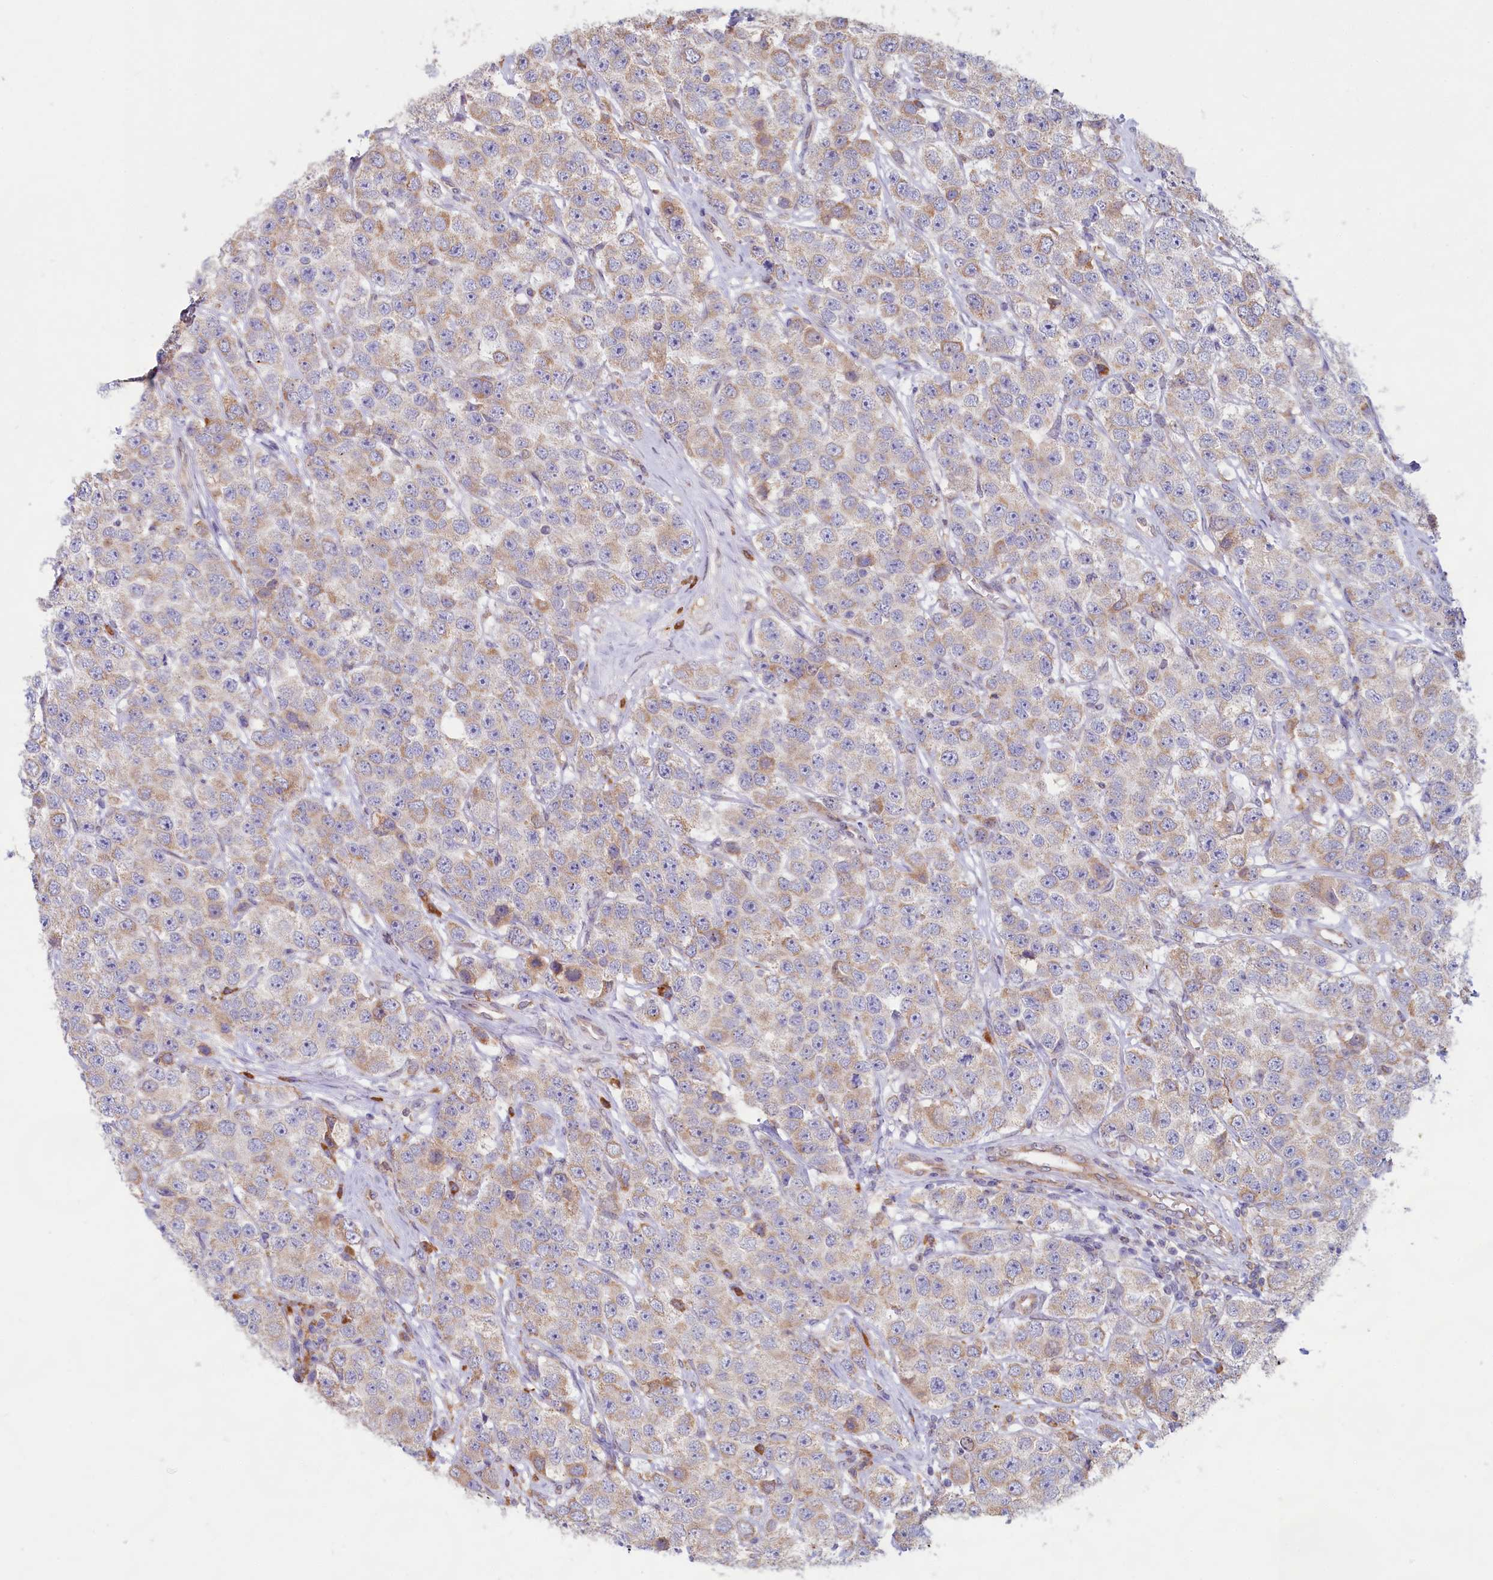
{"staining": {"intensity": "weak", "quantity": ">75%", "location": "cytoplasmic/membranous"}, "tissue": "testis cancer", "cell_type": "Tumor cells", "image_type": "cancer", "snomed": [{"axis": "morphology", "description": "Seminoma, NOS"}, {"axis": "topography", "description": "Testis"}], "caption": "Immunohistochemical staining of human testis cancer (seminoma) exhibits low levels of weak cytoplasmic/membranous protein expression in approximately >75% of tumor cells. The staining was performed using DAB (3,3'-diaminobenzidine), with brown indicating positive protein expression. Nuclei are stained blue with hematoxylin.", "gene": "TBC1D19", "patient": {"sex": "male", "age": 28}}